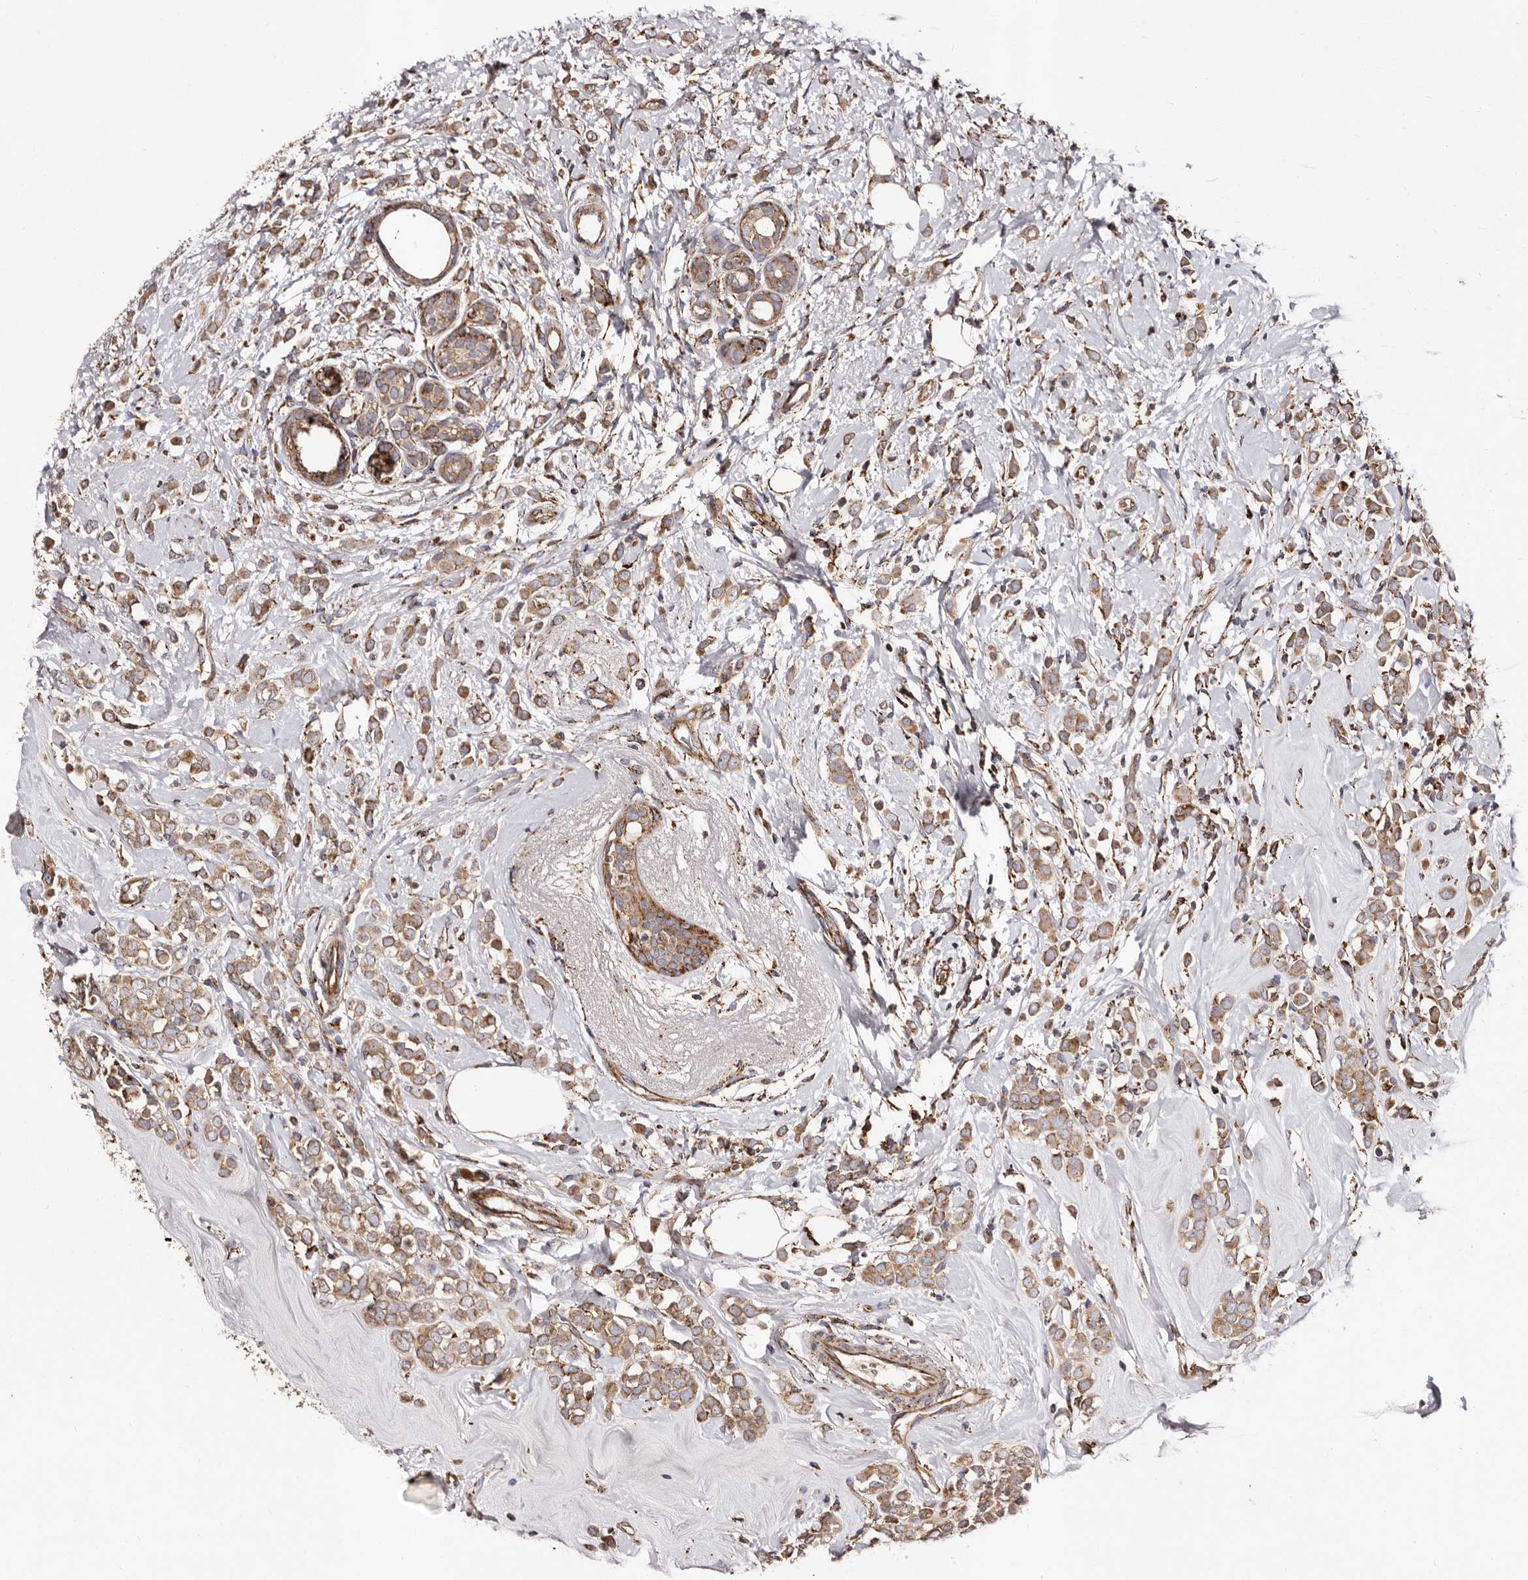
{"staining": {"intensity": "moderate", "quantity": ">75%", "location": "cytoplasmic/membranous"}, "tissue": "breast cancer", "cell_type": "Tumor cells", "image_type": "cancer", "snomed": [{"axis": "morphology", "description": "Lobular carcinoma"}, {"axis": "topography", "description": "Breast"}], "caption": "Tumor cells exhibit moderate cytoplasmic/membranous staining in about >75% of cells in breast cancer.", "gene": "LUZP1", "patient": {"sex": "female", "age": 47}}